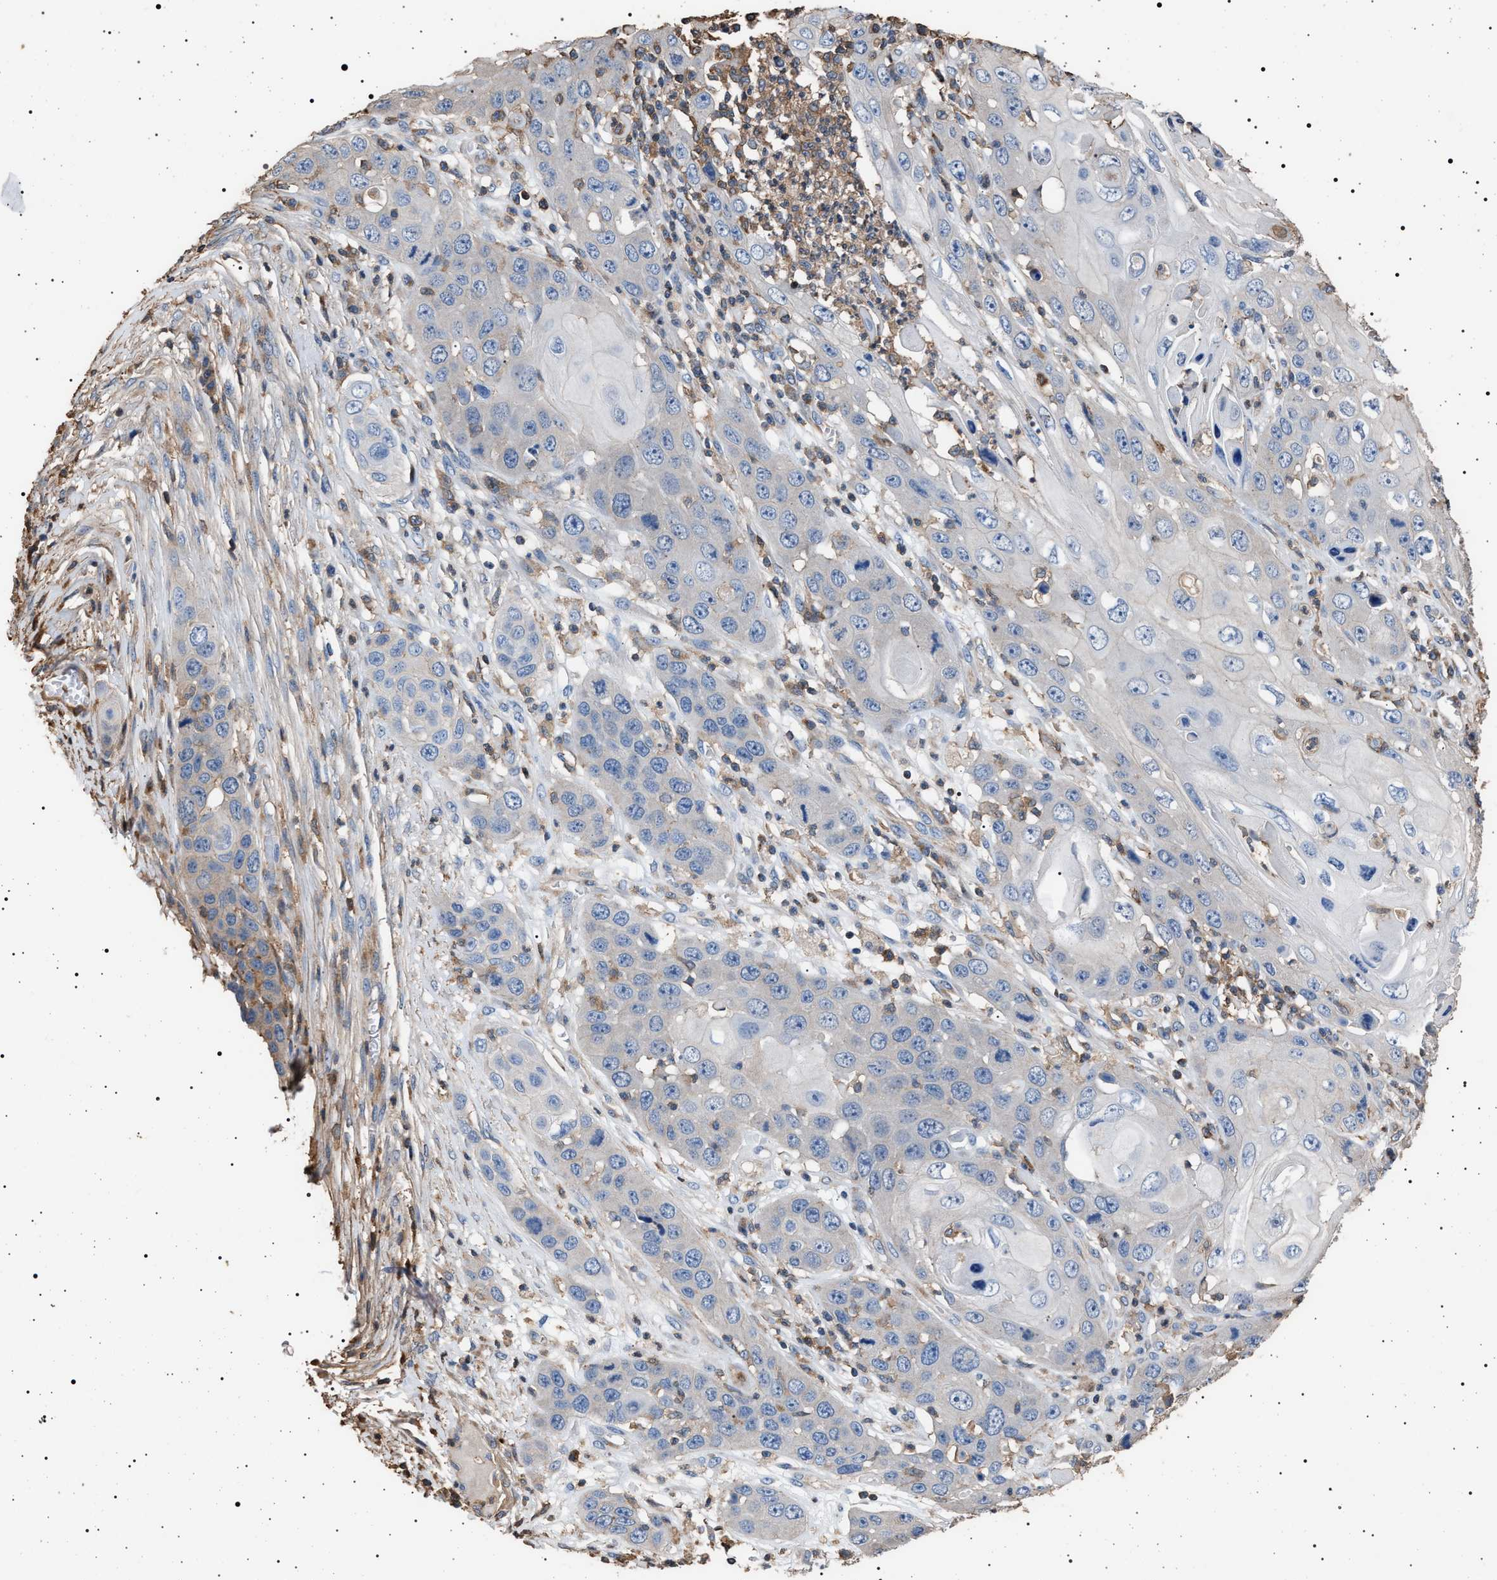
{"staining": {"intensity": "negative", "quantity": "none", "location": "none"}, "tissue": "skin cancer", "cell_type": "Tumor cells", "image_type": "cancer", "snomed": [{"axis": "morphology", "description": "Squamous cell carcinoma, NOS"}, {"axis": "topography", "description": "Skin"}], "caption": "Immunohistochemistry (IHC) of human squamous cell carcinoma (skin) reveals no staining in tumor cells.", "gene": "SMAP2", "patient": {"sex": "male", "age": 55}}